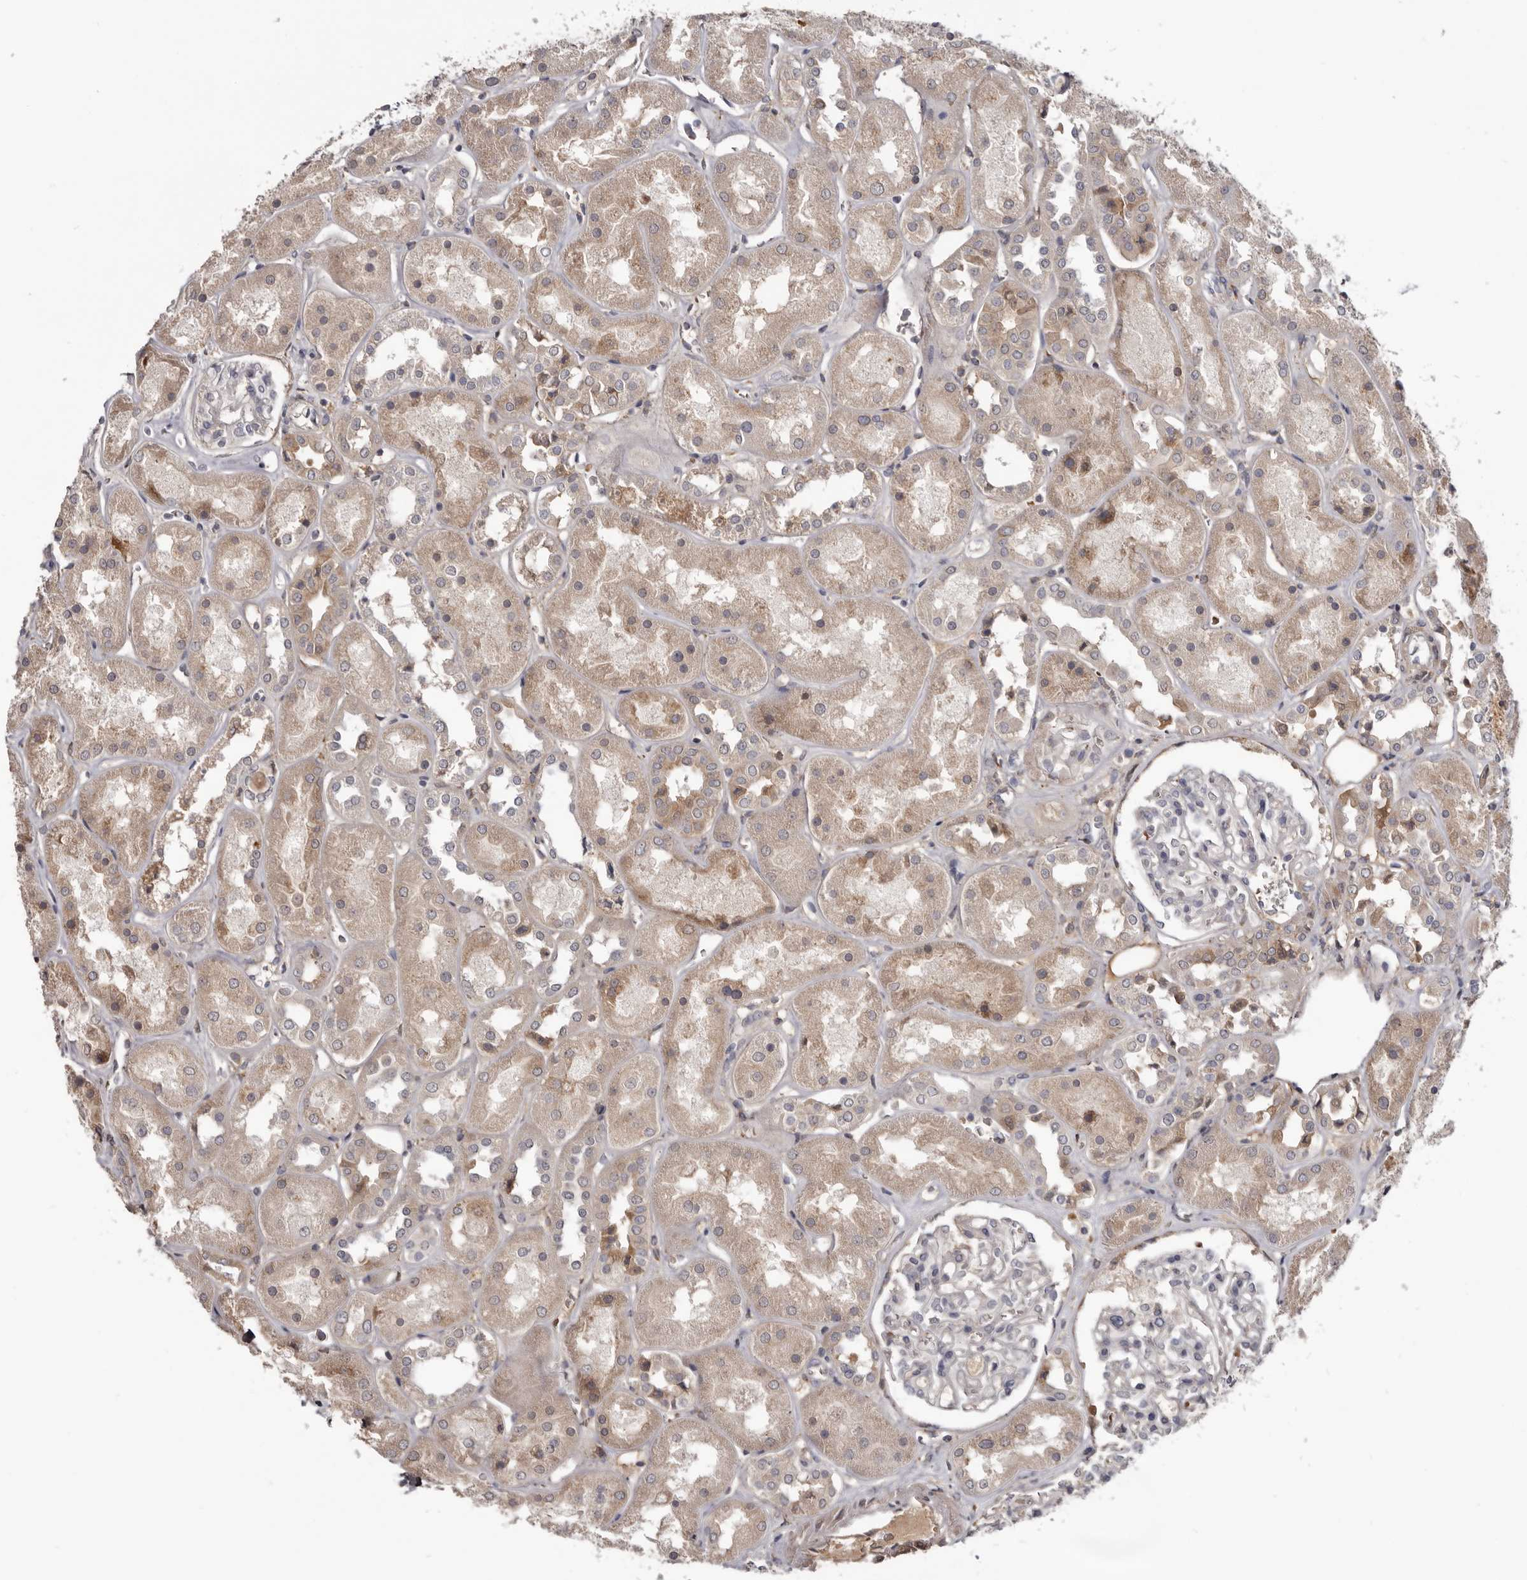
{"staining": {"intensity": "negative", "quantity": "none", "location": "none"}, "tissue": "kidney", "cell_type": "Cells in glomeruli", "image_type": "normal", "snomed": [{"axis": "morphology", "description": "Normal tissue, NOS"}, {"axis": "topography", "description": "Kidney"}], "caption": "A photomicrograph of human kidney is negative for staining in cells in glomeruli. The staining was performed using DAB (3,3'-diaminobenzidine) to visualize the protein expression in brown, while the nuclei were stained in blue with hematoxylin (Magnification: 20x).", "gene": "NENF", "patient": {"sex": "male", "age": 70}}